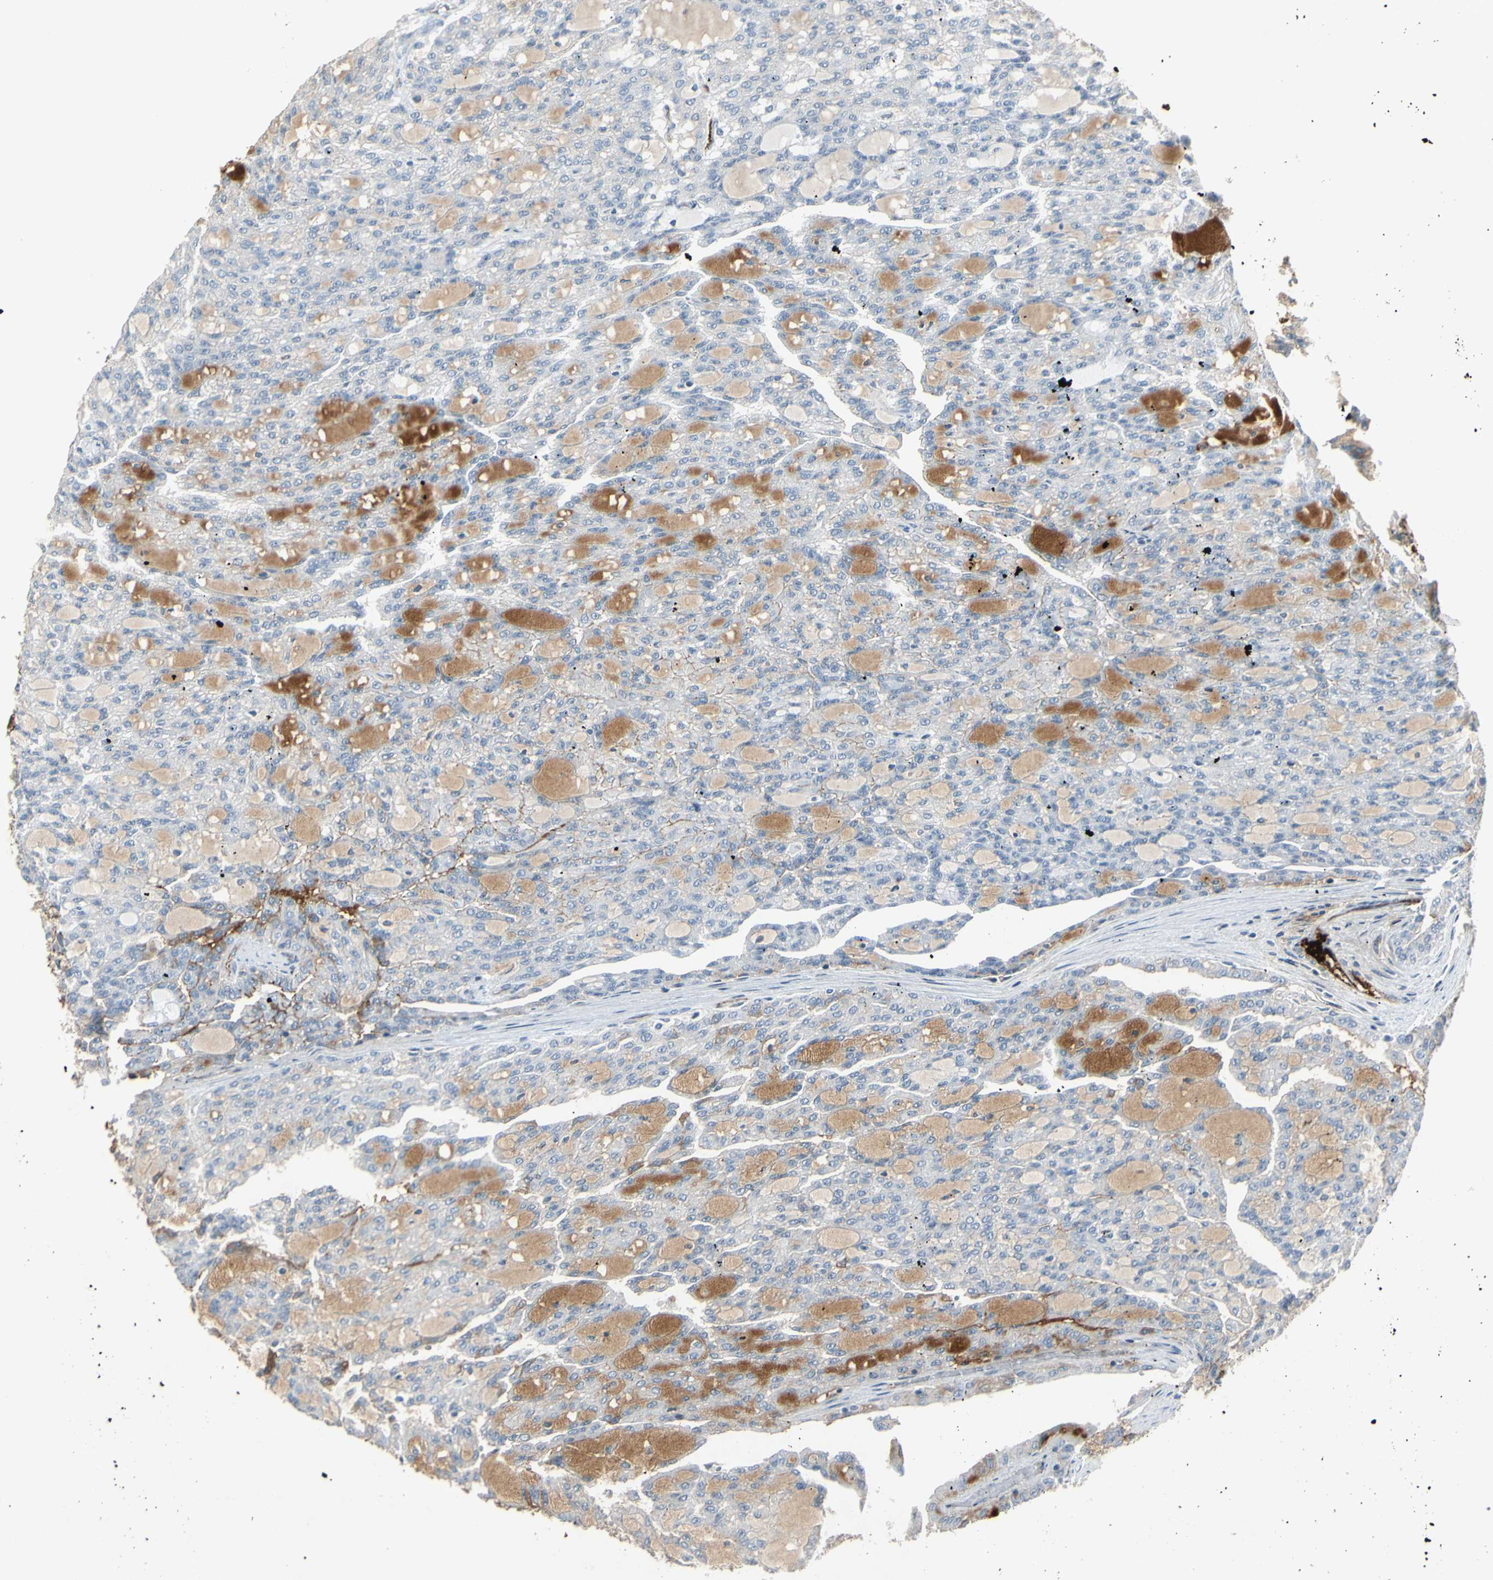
{"staining": {"intensity": "weak", "quantity": "<25%", "location": "cytoplasmic/membranous"}, "tissue": "renal cancer", "cell_type": "Tumor cells", "image_type": "cancer", "snomed": [{"axis": "morphology", "description": "Adenocarcinoma, NOS"}, {"axis": "topography", "description": "Kidney"}], "caption": "DAB (3,3'-diaminobenzidine) immunohistochemical staining of human adenocarcinoma (renal) demonstrates no significant staining in tumor cells. (Stains: DAB (3,3'-diaminobenzidine) immunohistochemistry with hematoxylin counter stain, Microscopy: brightfield microscopy at high magnification).", "gene": "IGHM", "patient": {"sex": "male", "age": 63}}